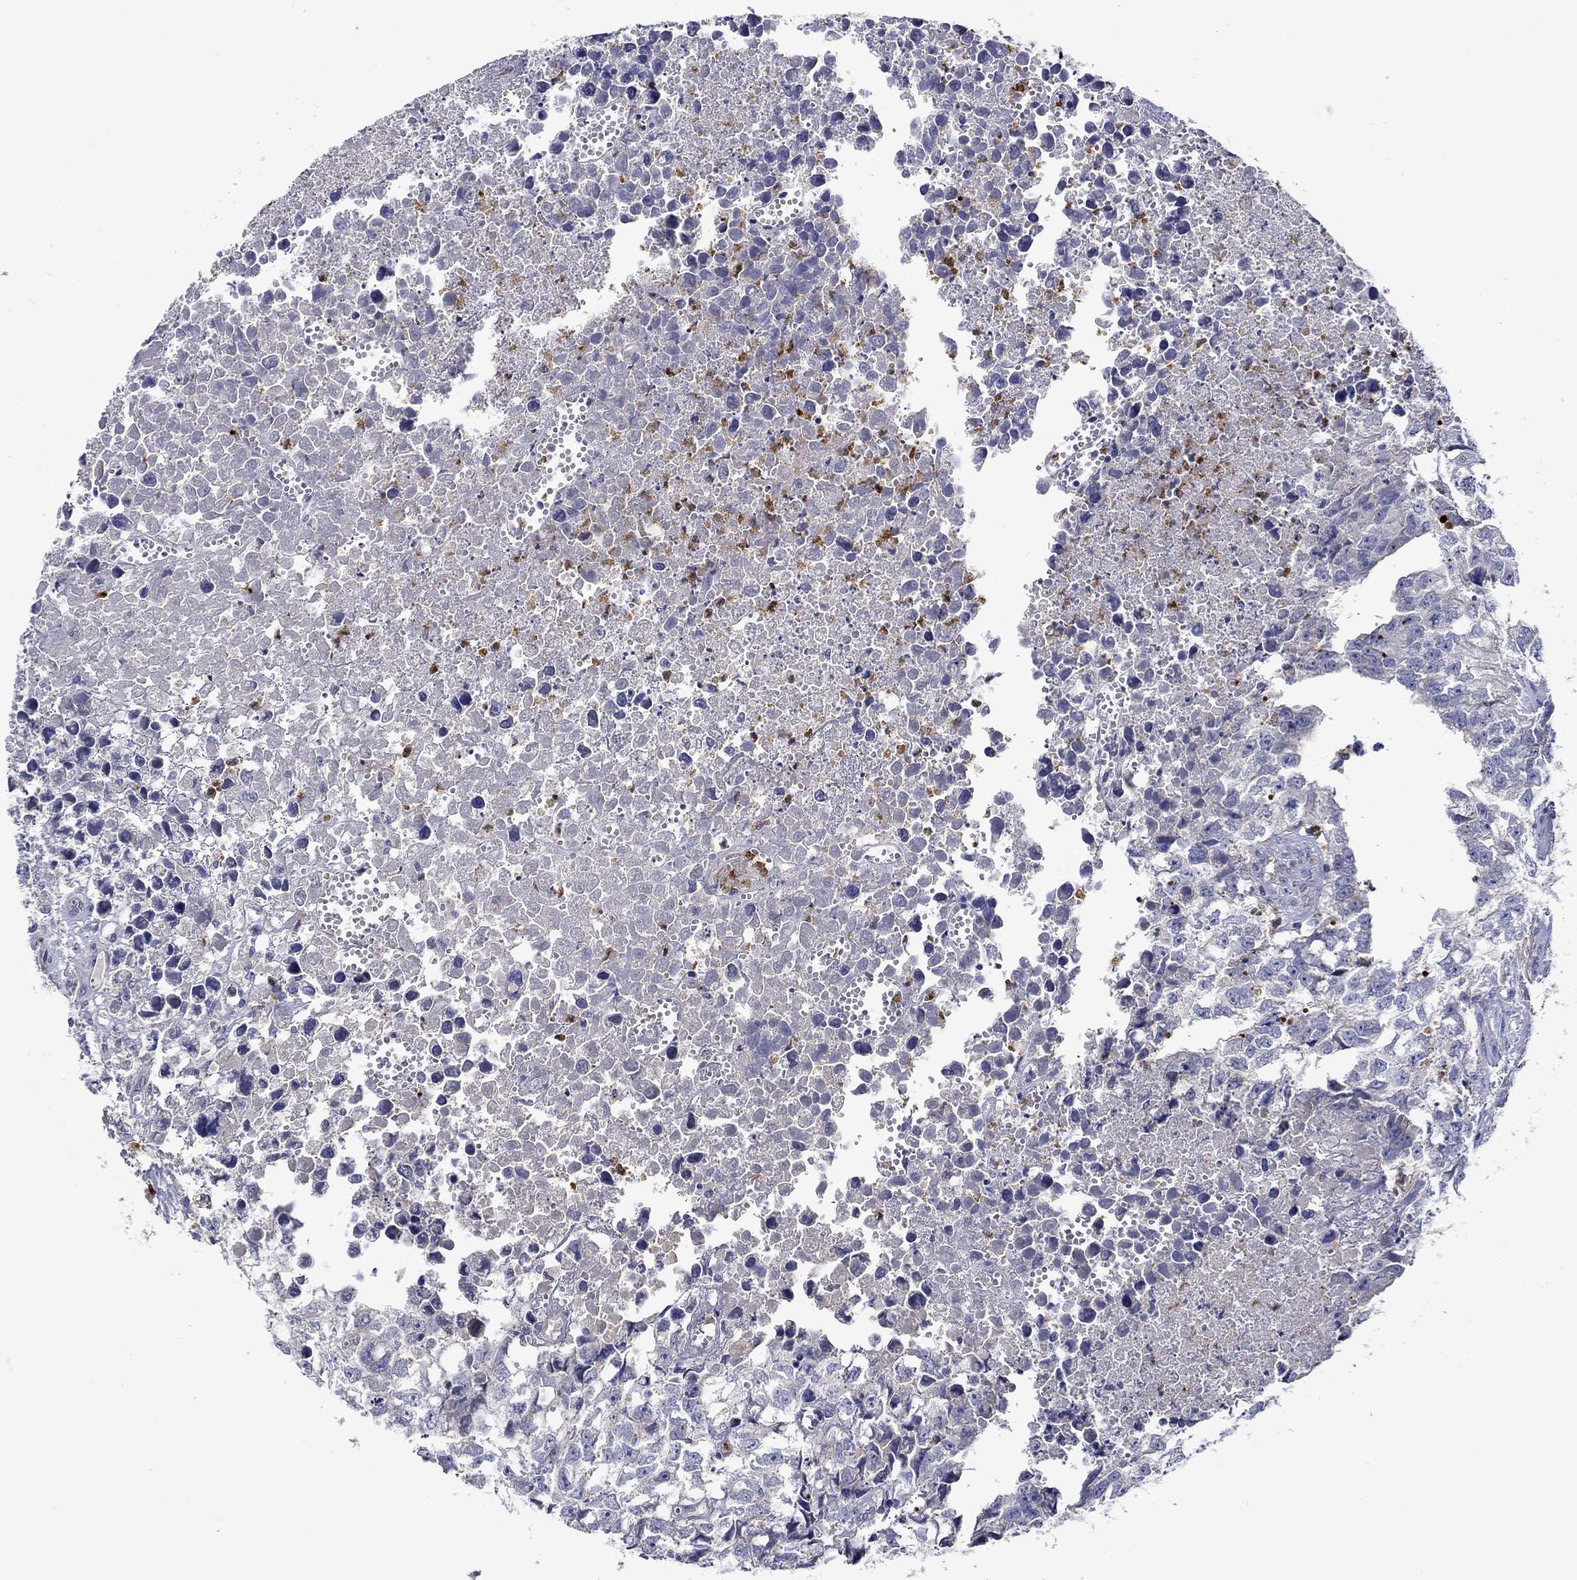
{"staining": {"intensity": "negative", "quantity": "none", "location": "none"}, "tissue": "testis cancer", "cell_type": "Tumor cells", "image_type": "cancer", "snomed": [{"axis": "morphology", "description": "Carcinoma, Embryonal, NOS"}, {"axis": "morphology", "description": "Teratoma, malignant, NOS"}, {"axis": "topography", "description": "Testis"}], "caption": "IHC image of testis malignant teratoma stained for a protein (brown), which demonstrates no expression in tumor cells. (DAB (3,3'-diaminobenzidine) immunohistochemistry visualized using brightfield microscopy, high magnification).", "gene": "CHIT1", "patient": {"sex": "male", "age": 44}}